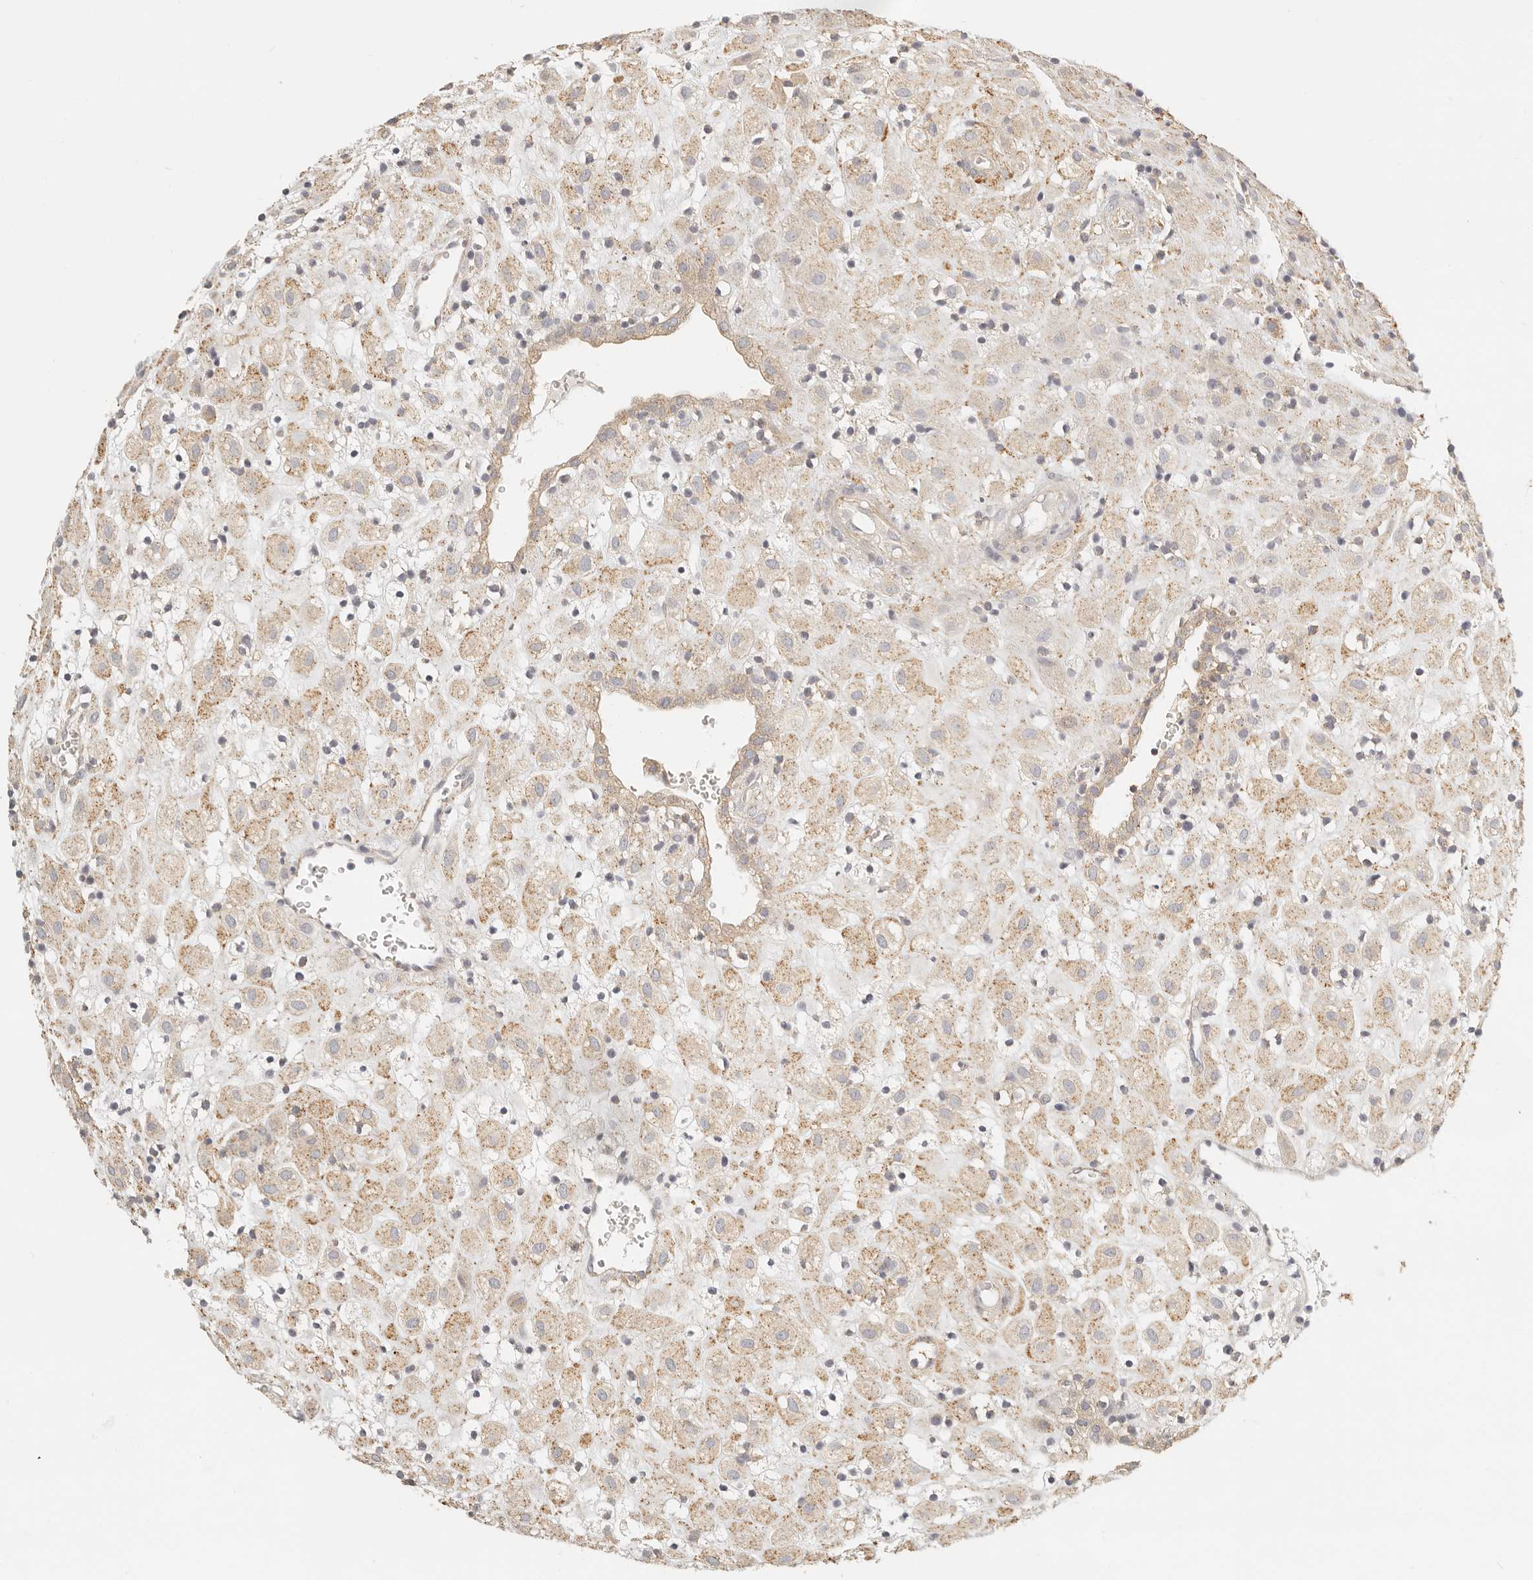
{"staining": {"intensity": "weak", "quantity": ">75%", "location": "cytoplasmic/membranous"}, "tissue": "placenta", "cell_type": "Decidual cells", "image_type": "normal", "snomed": [{"axis": "morphology", "description": "Normal tissue, NOS"}, {"axis": "topography", "description": "Placenta"}], "caption": "Brown immunohistochemical staining in unremarkable human placenta reveals weak cytoplasmic/membranous expression in approximately >75% of decidual cells. The staining was performed using DAB, with brown indicating positive protein expression. Nuclei are stained blue with hematoxylin.", "gene": "CNMD", "patient": {"sex": "female", "age": 18}}